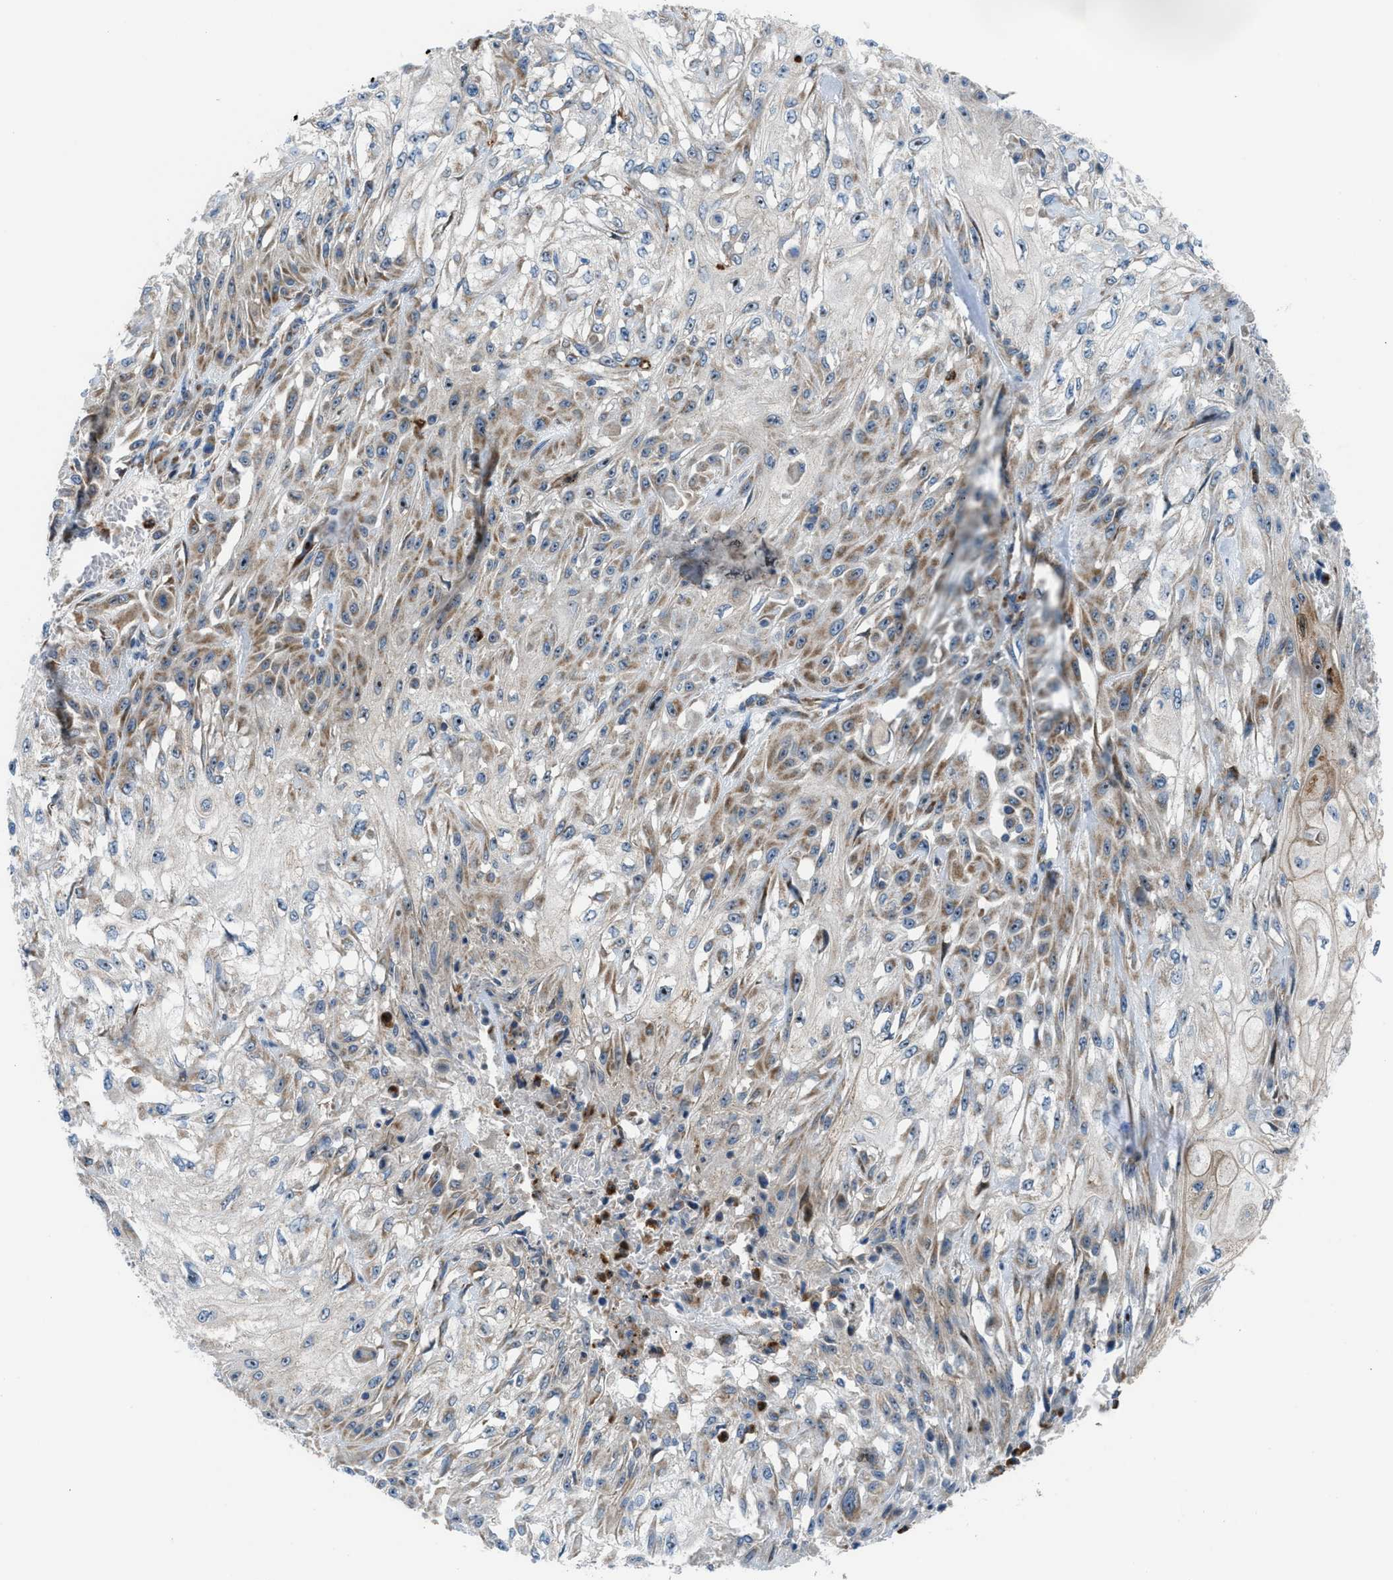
{"staining": {"intensity": "moderate", "quantity": ">75%", "location": "cytoplasmic/membranous,nuclear"}, "tissue": "skin cancer", "cell_type": "Tumor cells", "image_type": "cancer", "snomed": [{"axis": "morphology", "description": "Squamous cell carcinoma, NOS"}, {"axis": "morphology", "description": "Squamous cell carcinoma, metastatic, NOS"}, {"axis": "topography", "description": "Skin"}, {"axis": "topography", "description": "Lymph node"}], "caption": "DAB immunohistochemical staining of human skin cancer (squamous cell carcinoma) displays moderate cytoplasmic/membranous and nuclear protein staining in approximately >75% of tumor cells.", "gene": "TPH1", "patient": {"sex": "male", "age": 75}}